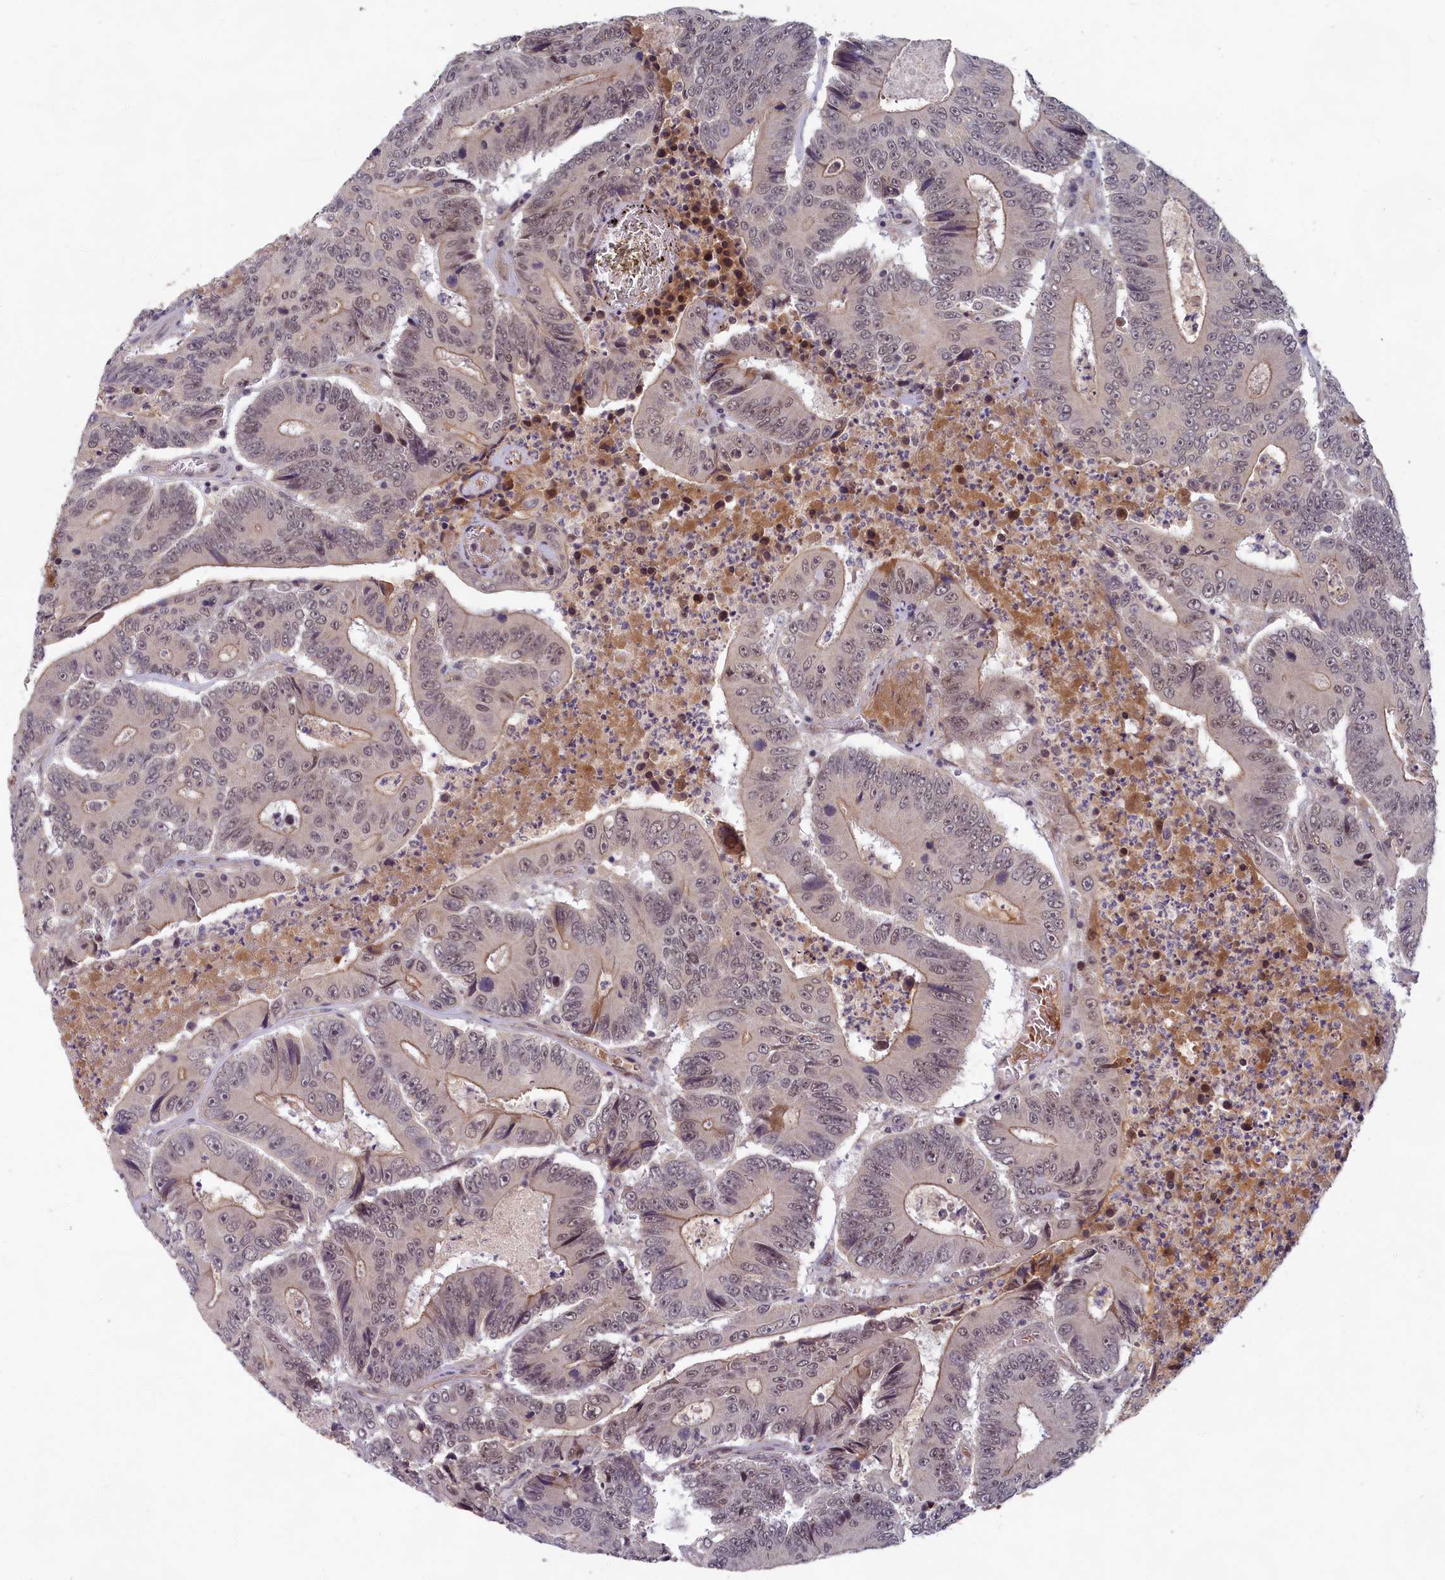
{"staining": {"intensity": "weak", "quantity": "<25%", "location": "cytoplasmic/membranous"}, "tissue": "colorectal cancer", "cell_type": "Tumor cells", "image_type": "cancer", "snomed": [{"axis": "morphology", "description": "Adenocarcinoma, NOS"}, {"axis": "topography", "description": "Colon"}], "caption": "This is a image of IHC staining of adenocarcinoma (colorectal), which shows no staining in tumor cells.", "gene": "EARS2", "patient": {"sex": "male", "age": 83}}